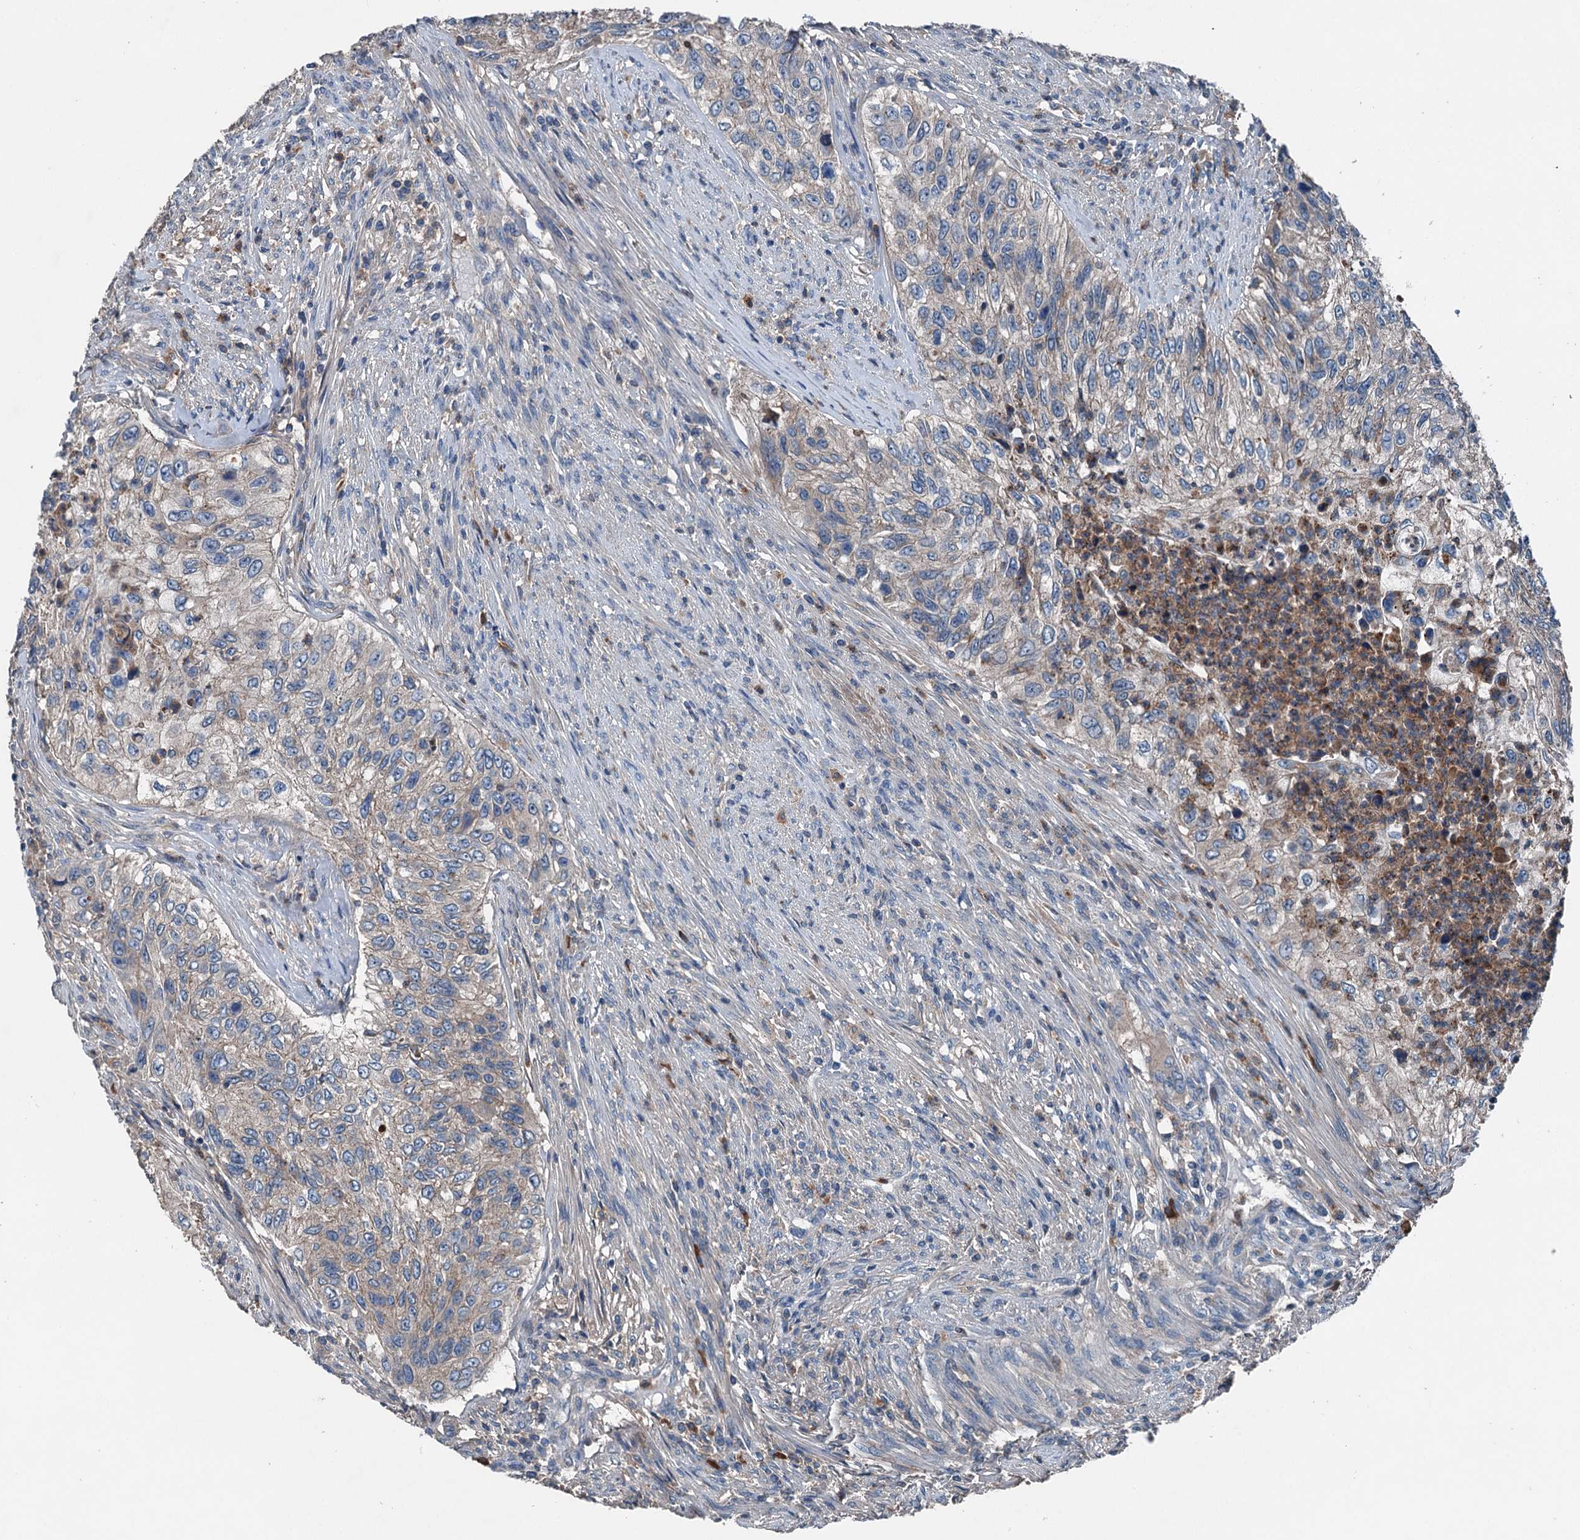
{"staining": {"intensity": "negative", "quantity": "none", "location": "none"}, "tissue": "urothelial cancer", "cell_type": "Tumor cells", "image_type": "cancer", "snomed": [{"axis": "morphology", "description": "Urothelial carcinoma, High grade"}, {"axis": "topography", "description": "Urinary bladder"}], "caption": "The IHC histopathology image has no significant expression in tumor cells of high-grade urothelial carcinoma tissue.", "gene": "PDSS1", "patient": {"sex": "female", "age": 60}}